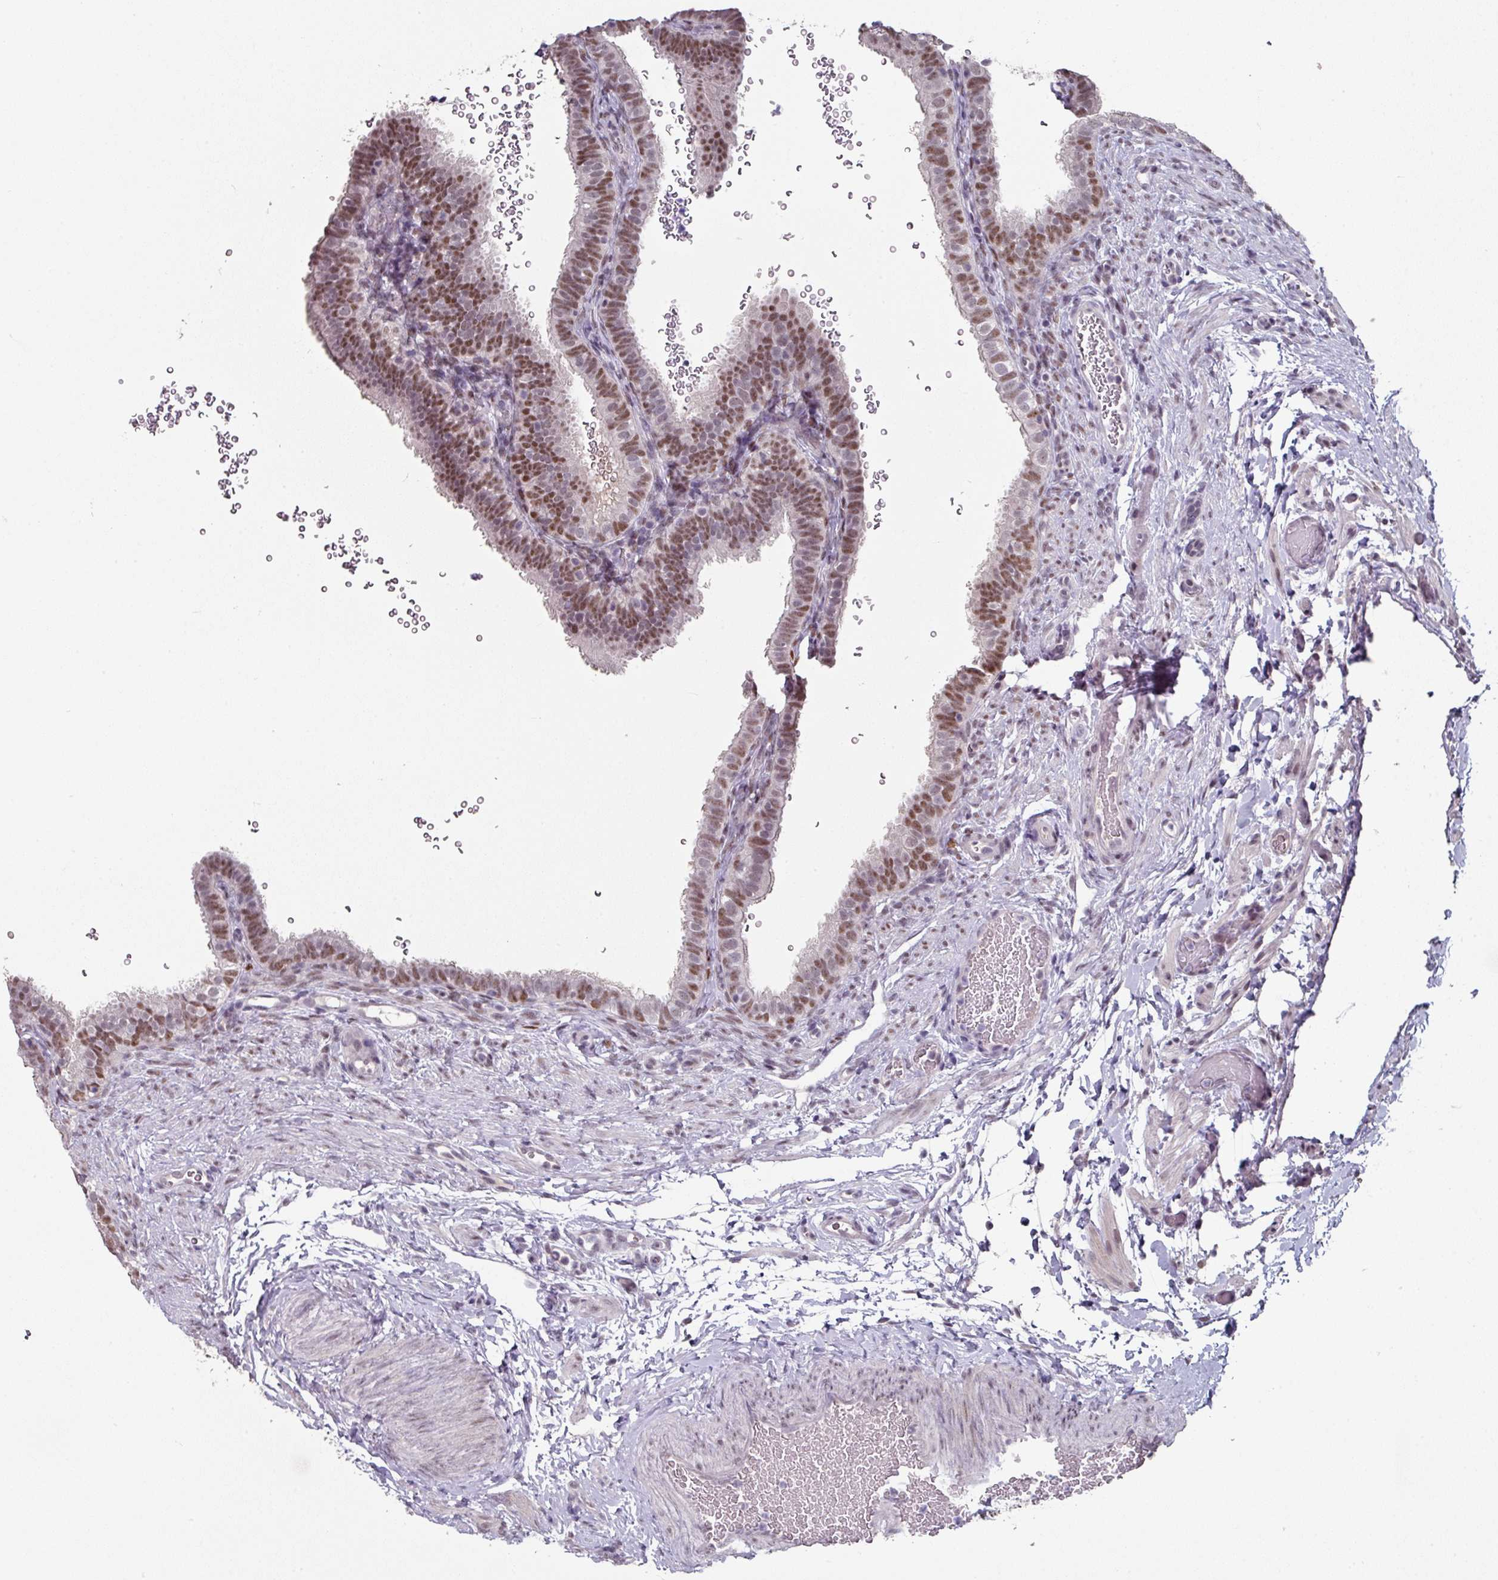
{"staining": {"intensity": "moderate", "quantity": ">75%", "location": "nuclear"}, "tissue": "fallopian tube", "cell_type": "Glandular cells", "image_type": "normal", "snomed": [{"axis": "morphology", "description": "Normal tissue, NOS"}, {"axis": "topography", "description": "Fallopian tube"}], "caption": "This is a histology image of IHC staining of normal fallopian tube, which shows moderate staining in the nuclear of glandular cells.", "gene": "ELK1", "patient": {"sex": "female", "age": 41}}